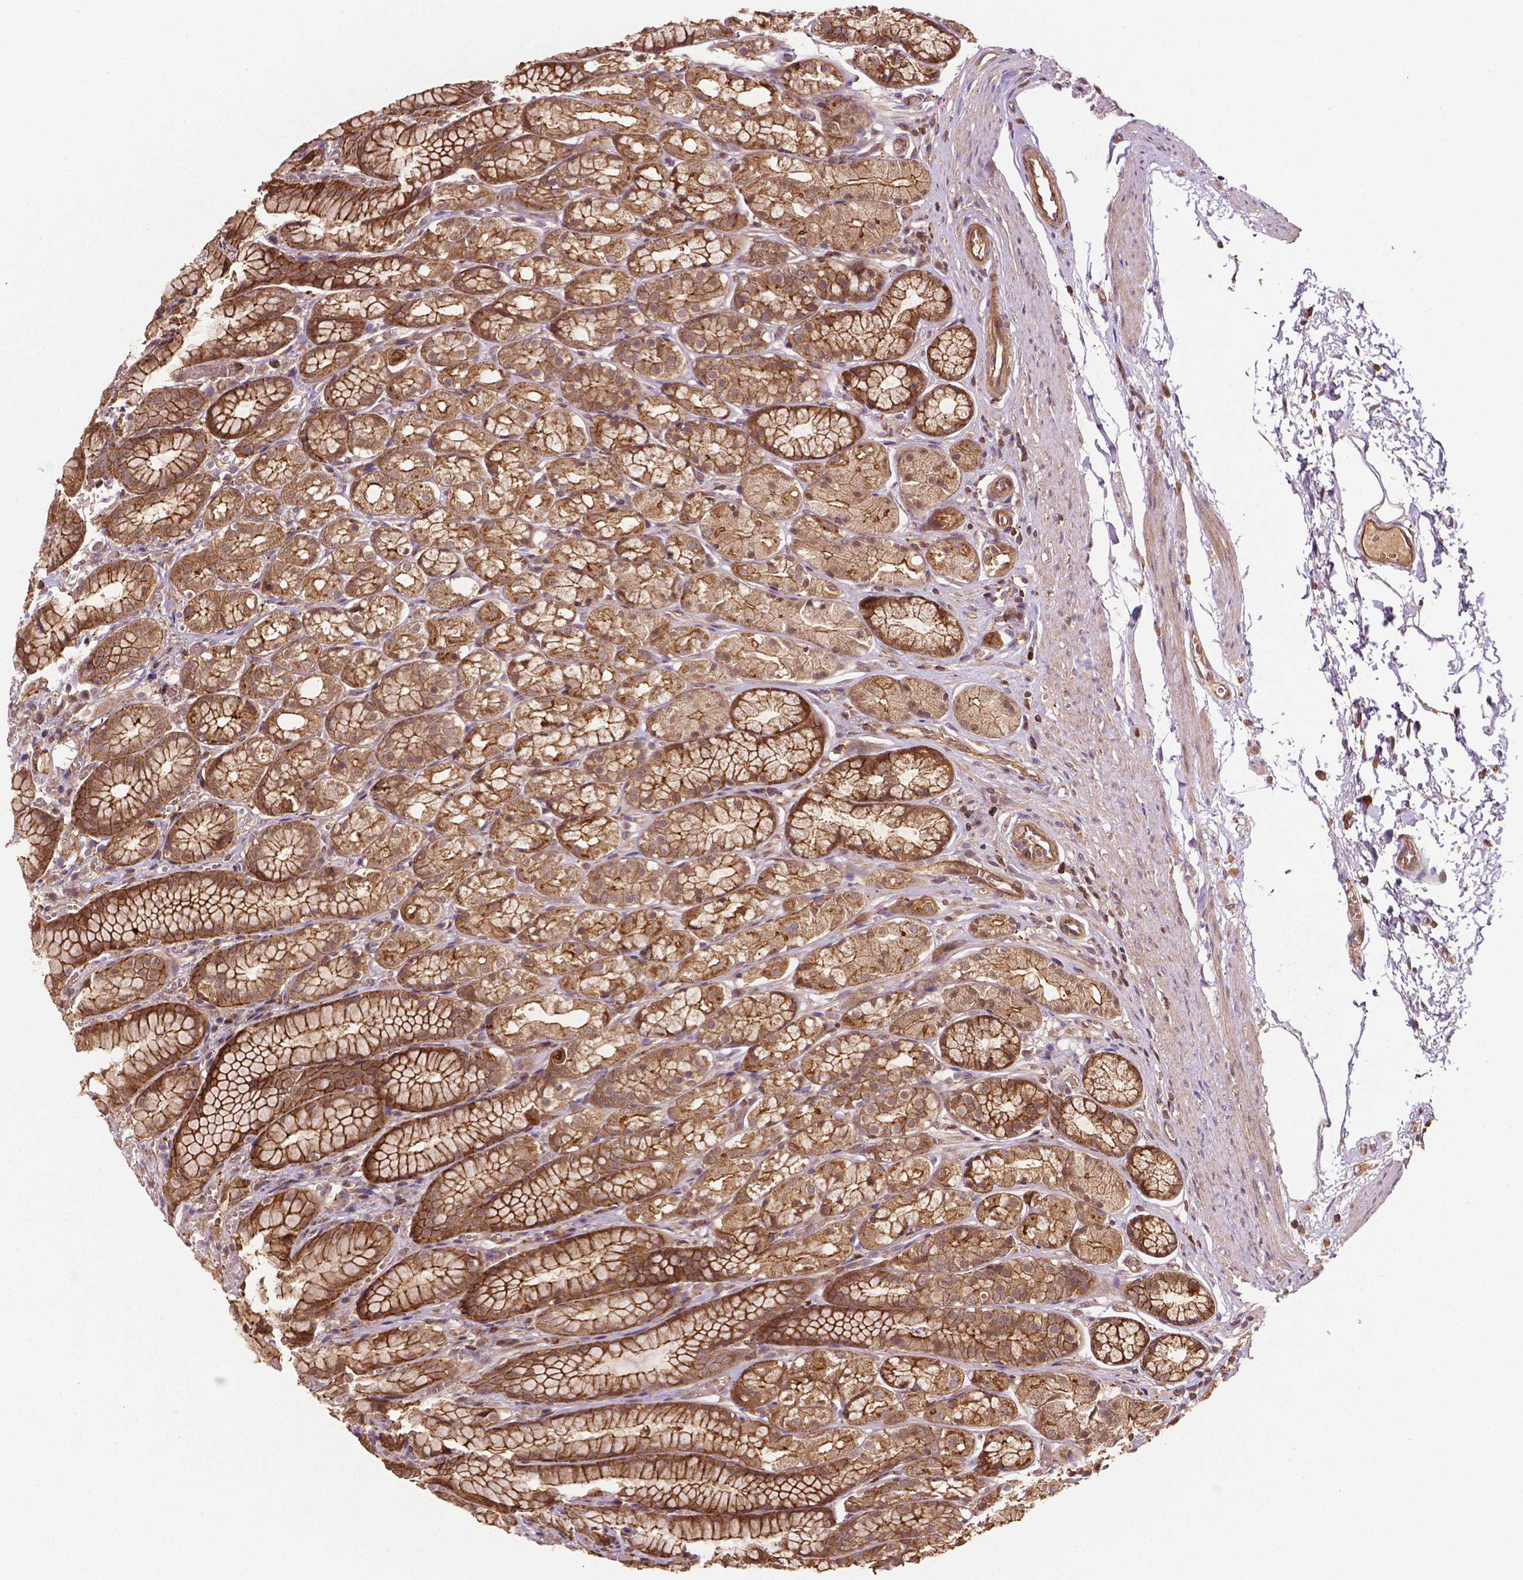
{"staining": {"intensity": "strong", "quantity": ">75%", "location": "cytoplasmic/membranous"}, "tissue": "stomach", "cell_type": "Glandular cells", "image_type": "normal", "snomed": [{"axis": "morphology", "description": "Normal tissue, NOS"}, {"axis": "topography", "description": "Stomach"}], "caption": "Benign stomach exhibits strong cytoplasmic/membranous positivity in about >75% of glandular cells, visualized by immunohistochemistry.", "gene": "ZMYND19", "patient": {"sex": "male", "age": 70}}